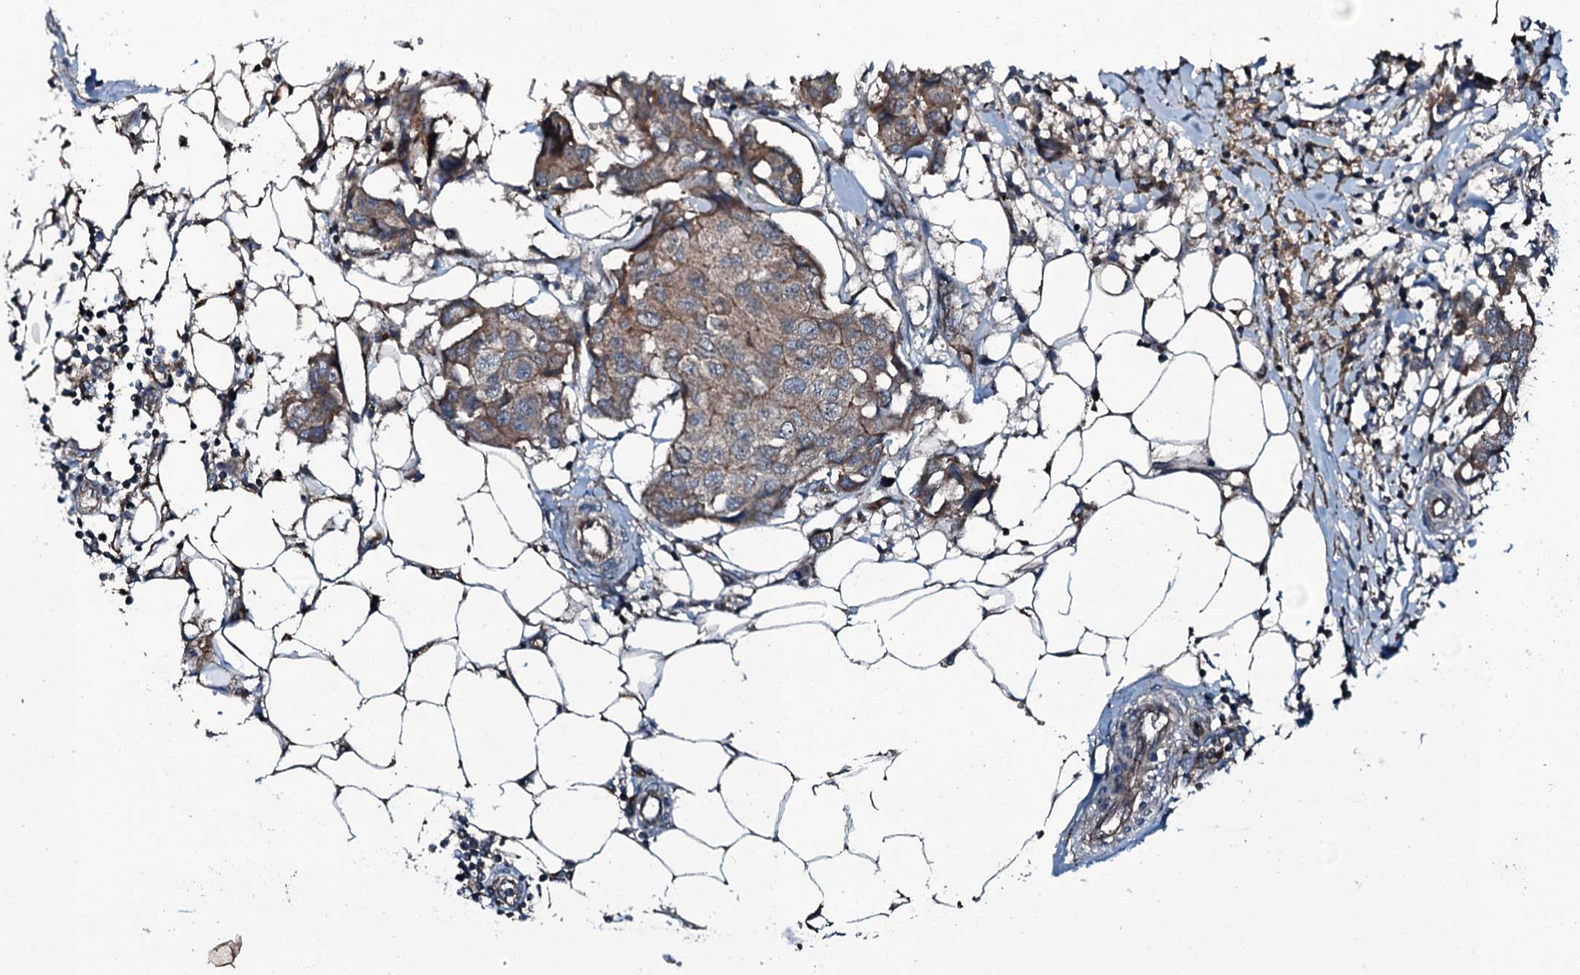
{"staining": {"intensity": "moderate", "quantity": ">75%", "location": "cytoplasmic/membranous"}, "tissue": "breast cancer", "cell_type": "Tumor cells", "image_type": "cancer", "snomed": [{"axis": "morphology", "description": "Duct carcinoma"}, {"axis": "topography", "description": "Breast"}], "caption": "IHC histopathology image of human breast infiltrating ductal carcinoma stained for a protein (brown), which exhibits medium levels of moderate cytoplasmic/membranous positivity in approximately >75% of tumor cells.", "gene": "TRIM7", "patient": {"sex": "female", "age": 80}}